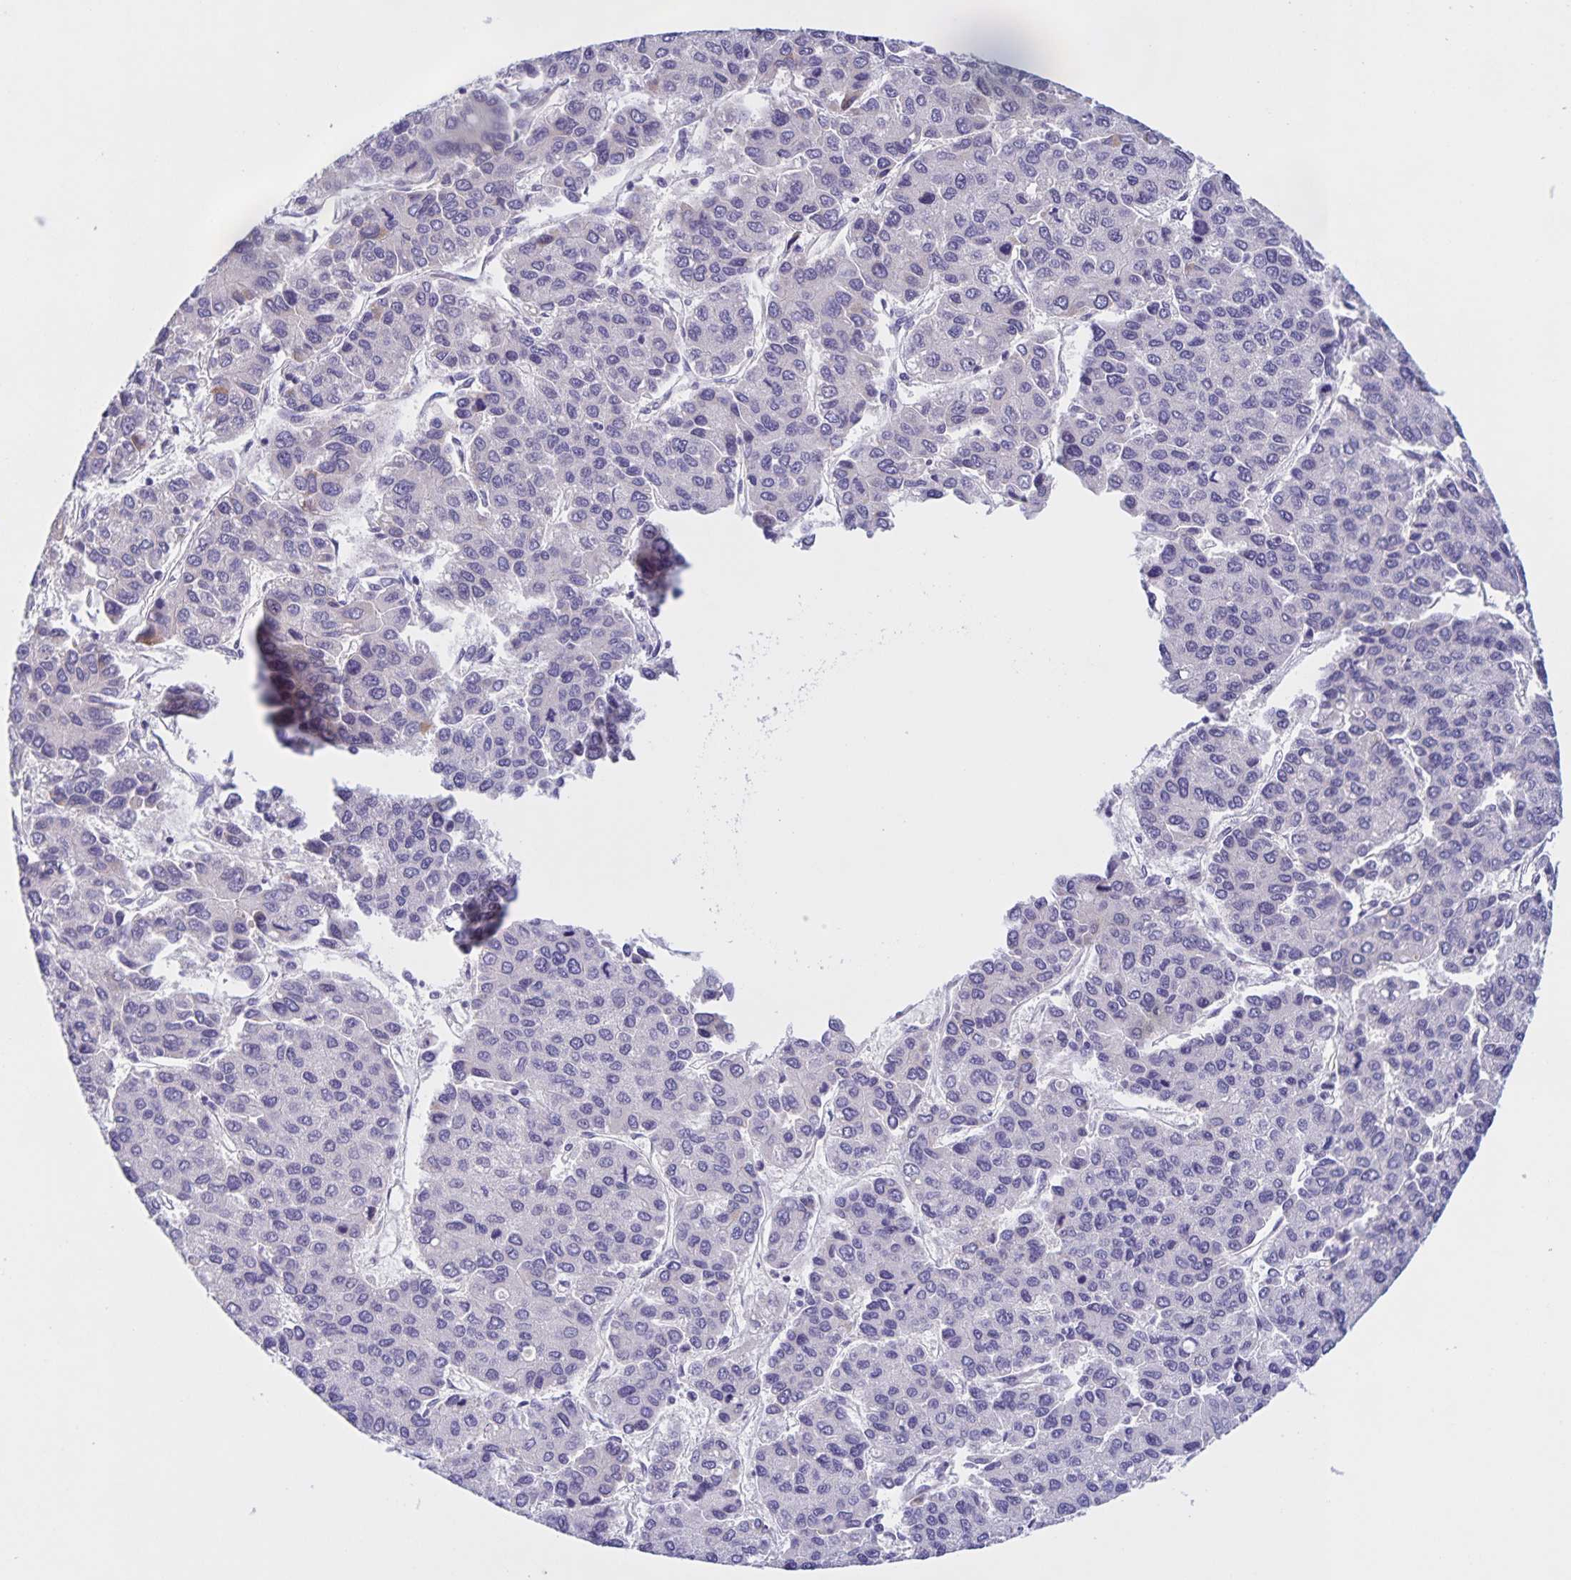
{"staining": {"intensity": "negative", "quantity": "none", "location": "none"}, "tissue": "liver cancer", "cell_type": "Tumor cells", "image_type": "cancer", "snomed": [{"axis": "morphology", "description": "Carcinoma, Hepatocellular, NOS"}, {"axis": "topography", "description": "Liver"}], "caption": "Immunohistochemistry (IHC) photomicrograph of neoplastic tissue: human liver cancer (hepatocellular carcinoma) stained with DAB reveals no significant protein positivity in tumor cells. Nuclei are stained in blue.", "gene": "DMGDH", "patient": {"sex": "female", "age": 66}}